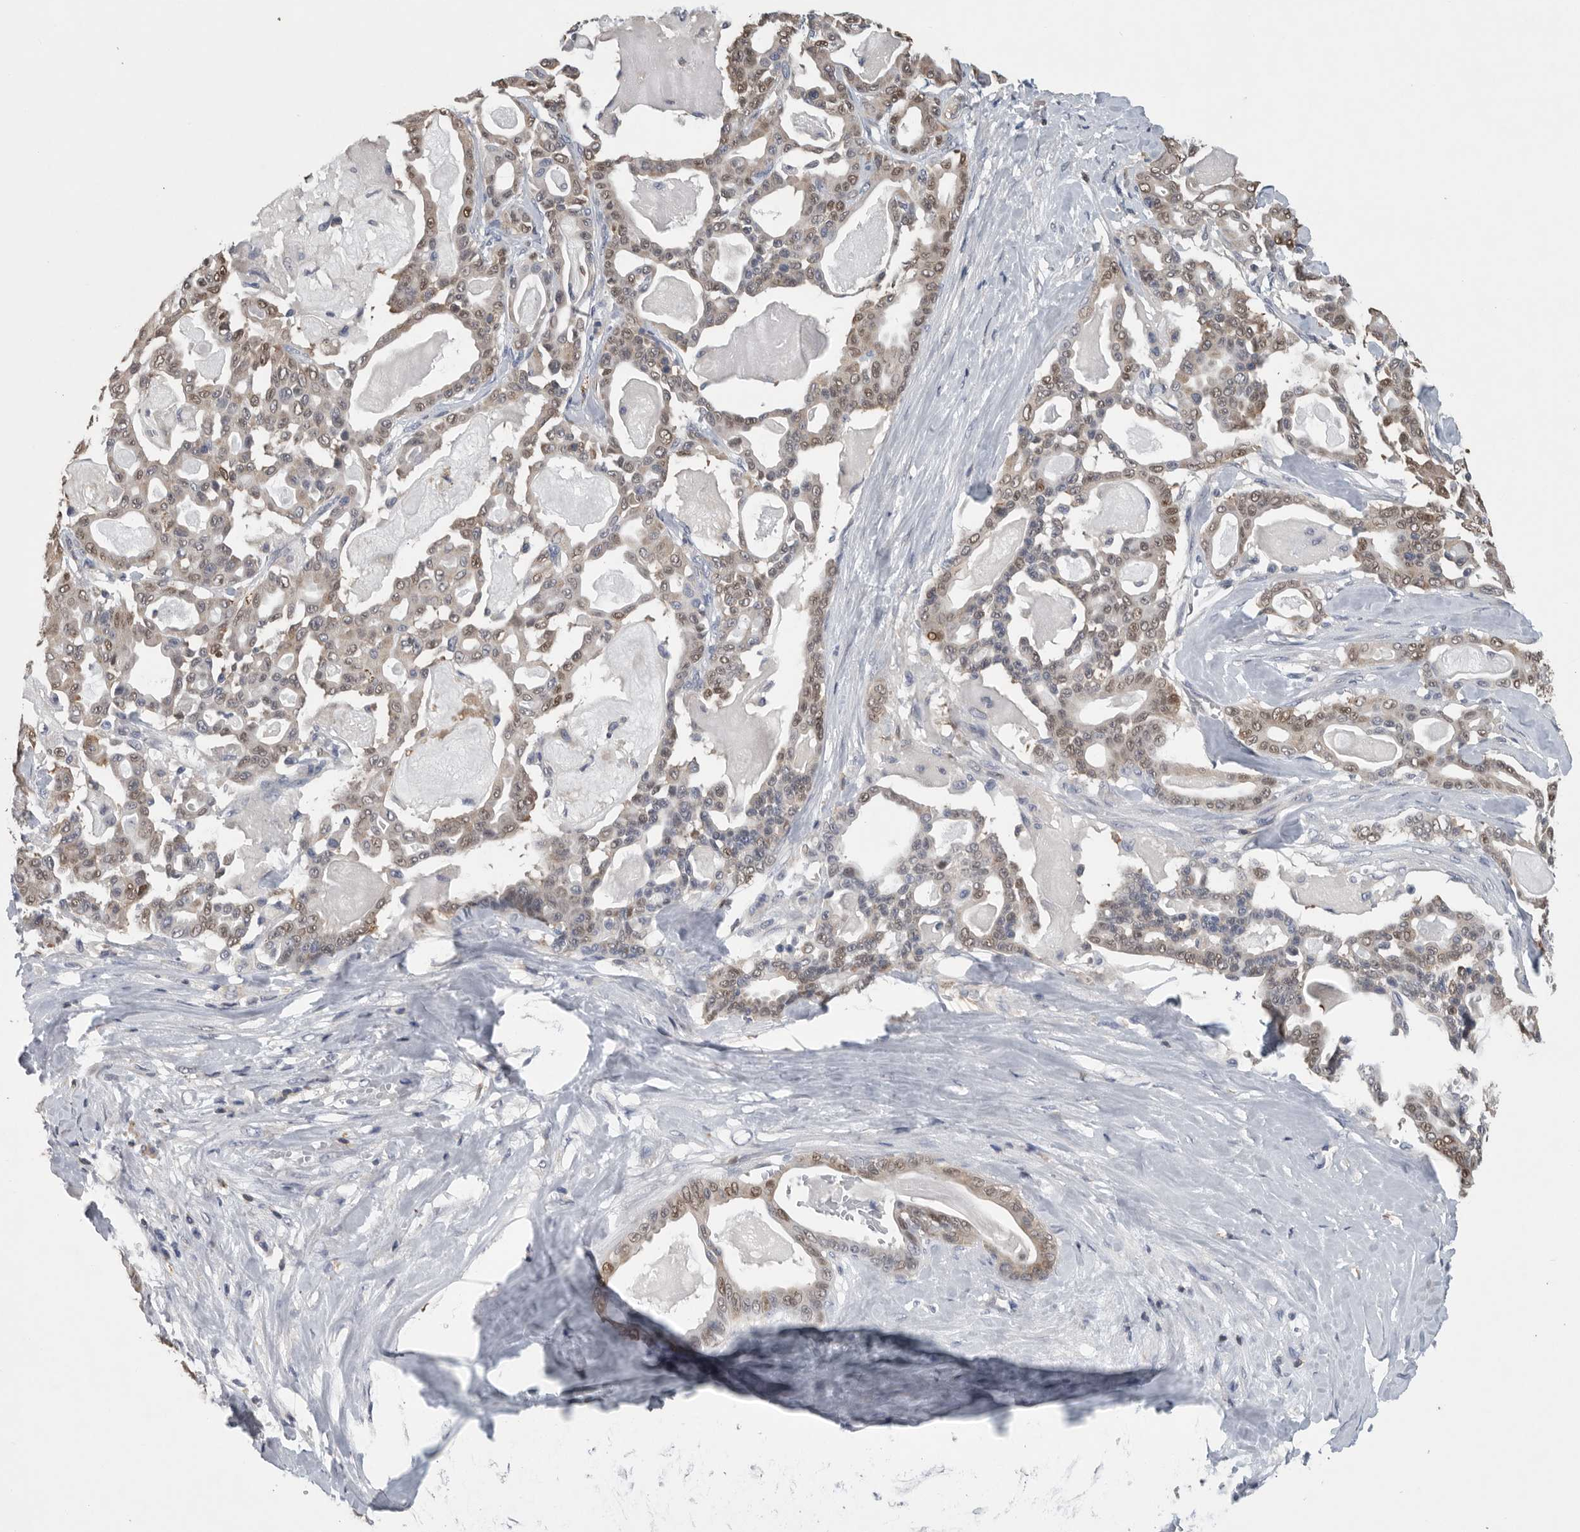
{"staining": {"intensity": "weak", "quantity": ">75%", "location": "nuclear"}, "tissue": "pancreatic cancer", "cell_type": "Tumor cells", "image_type": "cancer", "snomed": [{"axis": "morphology", "description": "Adenocarcinoma, NOS"}, {"axis": "topography", "description": "Pancreas"}], "caption": "Pancreatic cancer (adenocarcinoma) tissue demonstrates weak nuclear staining in about >75% of tumor cells, visualized by immunohistochemistry.", "gene": "PDCD4", "patient": {"sex": "male", "age": 63}}